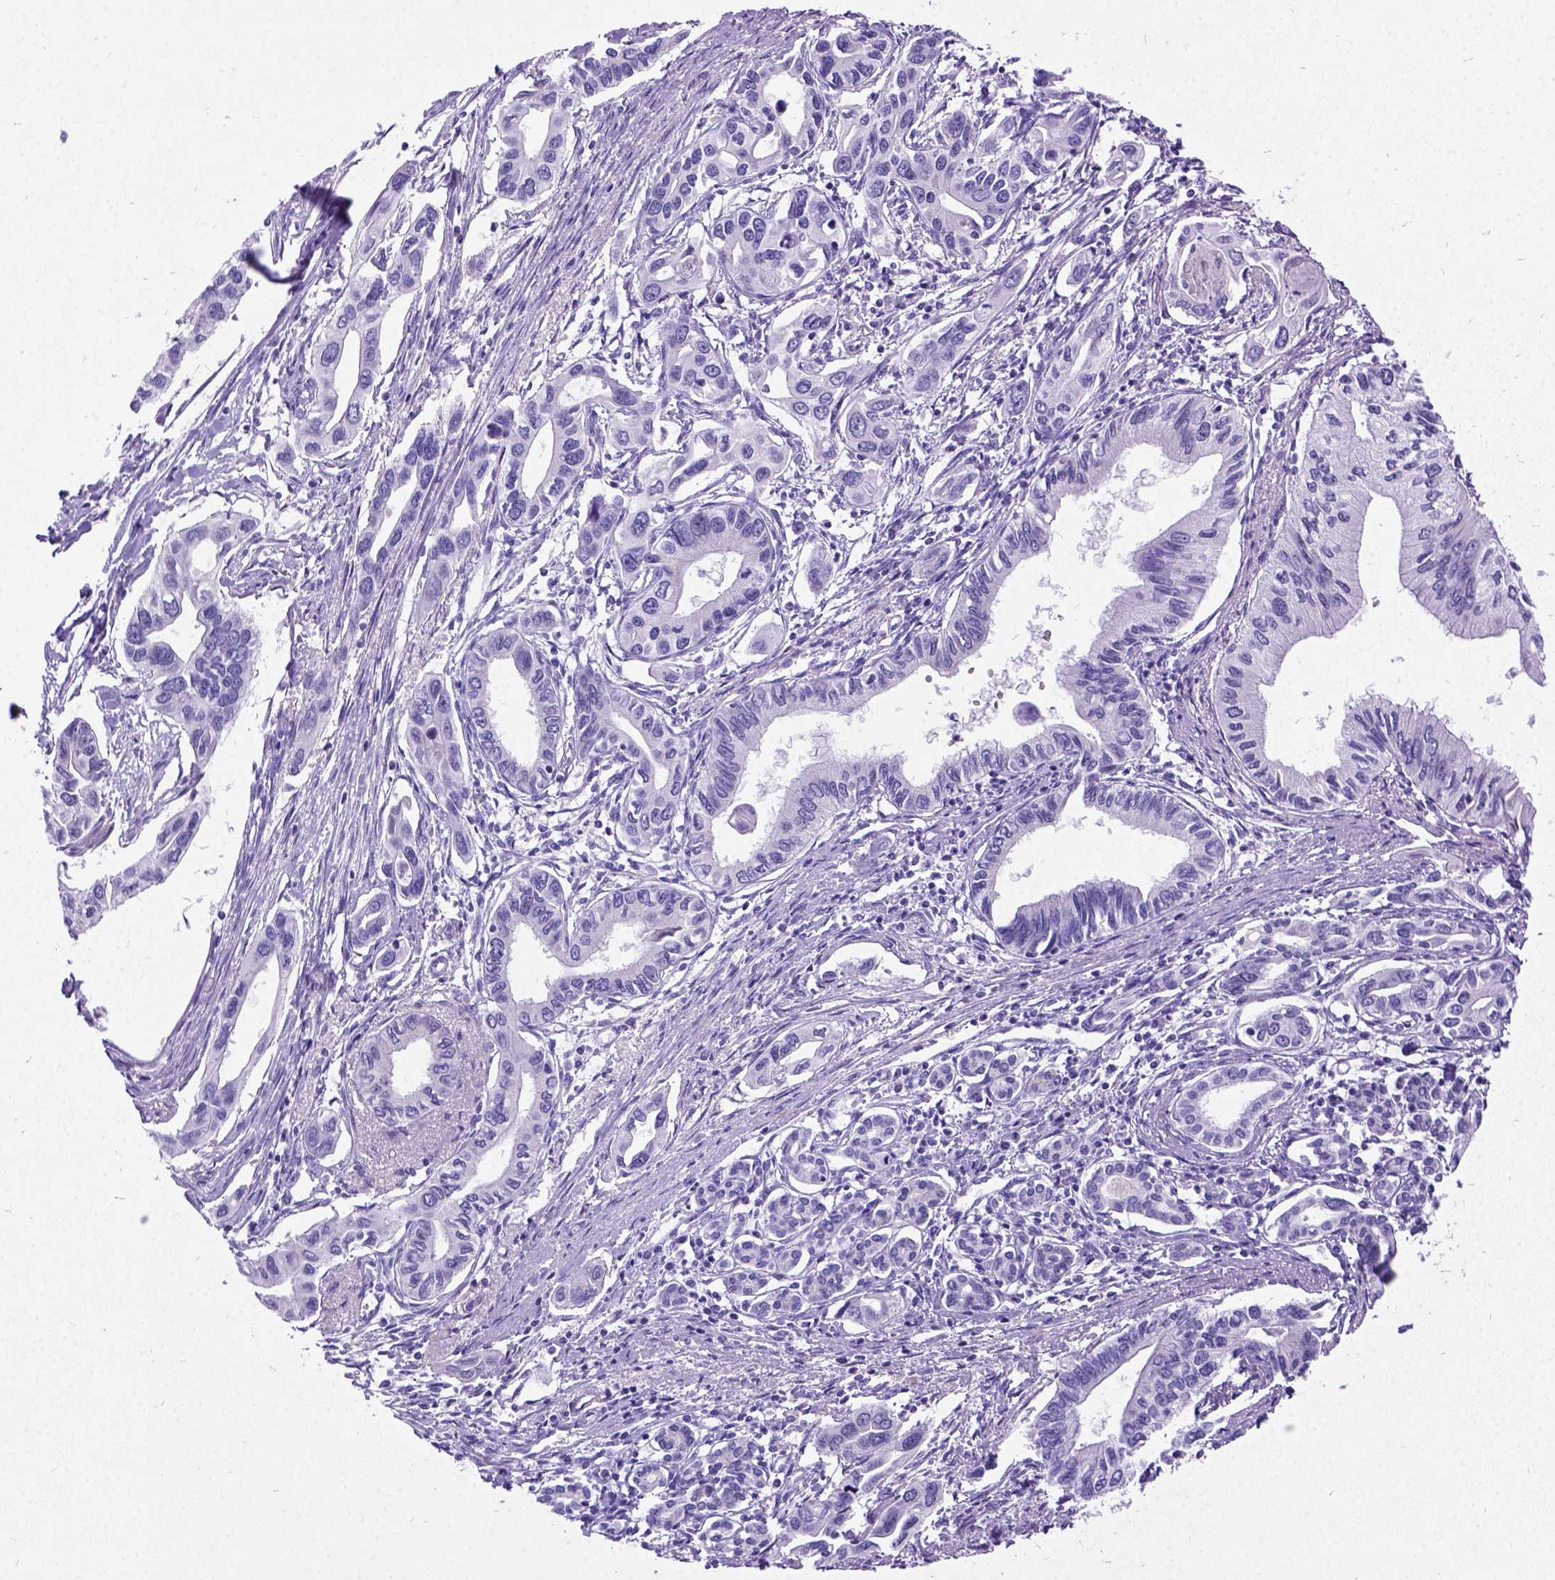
{"staining": {"intensity": "negative", "quantity": "none", "location": "none"}, "tissue": "pancreatic cancer", "cell_type": "Tumor cells", "image_type": "cancer", "snomed": [{"axis": "morphology", "description": "Adenocarcinoma, NOS"}, {"axis": "topography", "description": "Pancreas"}], "caption": "High magnification brightfield microscopy of pancreatic cancer (adenocarcinoma) stained with DAB (3,3'-diaminobenzidine) (brown) and counterstained with hematoxylin (blue): tumor cells show no significant expression.", "gene": "NEUROD4", "patient": {"sex": "male", "age": 60}}